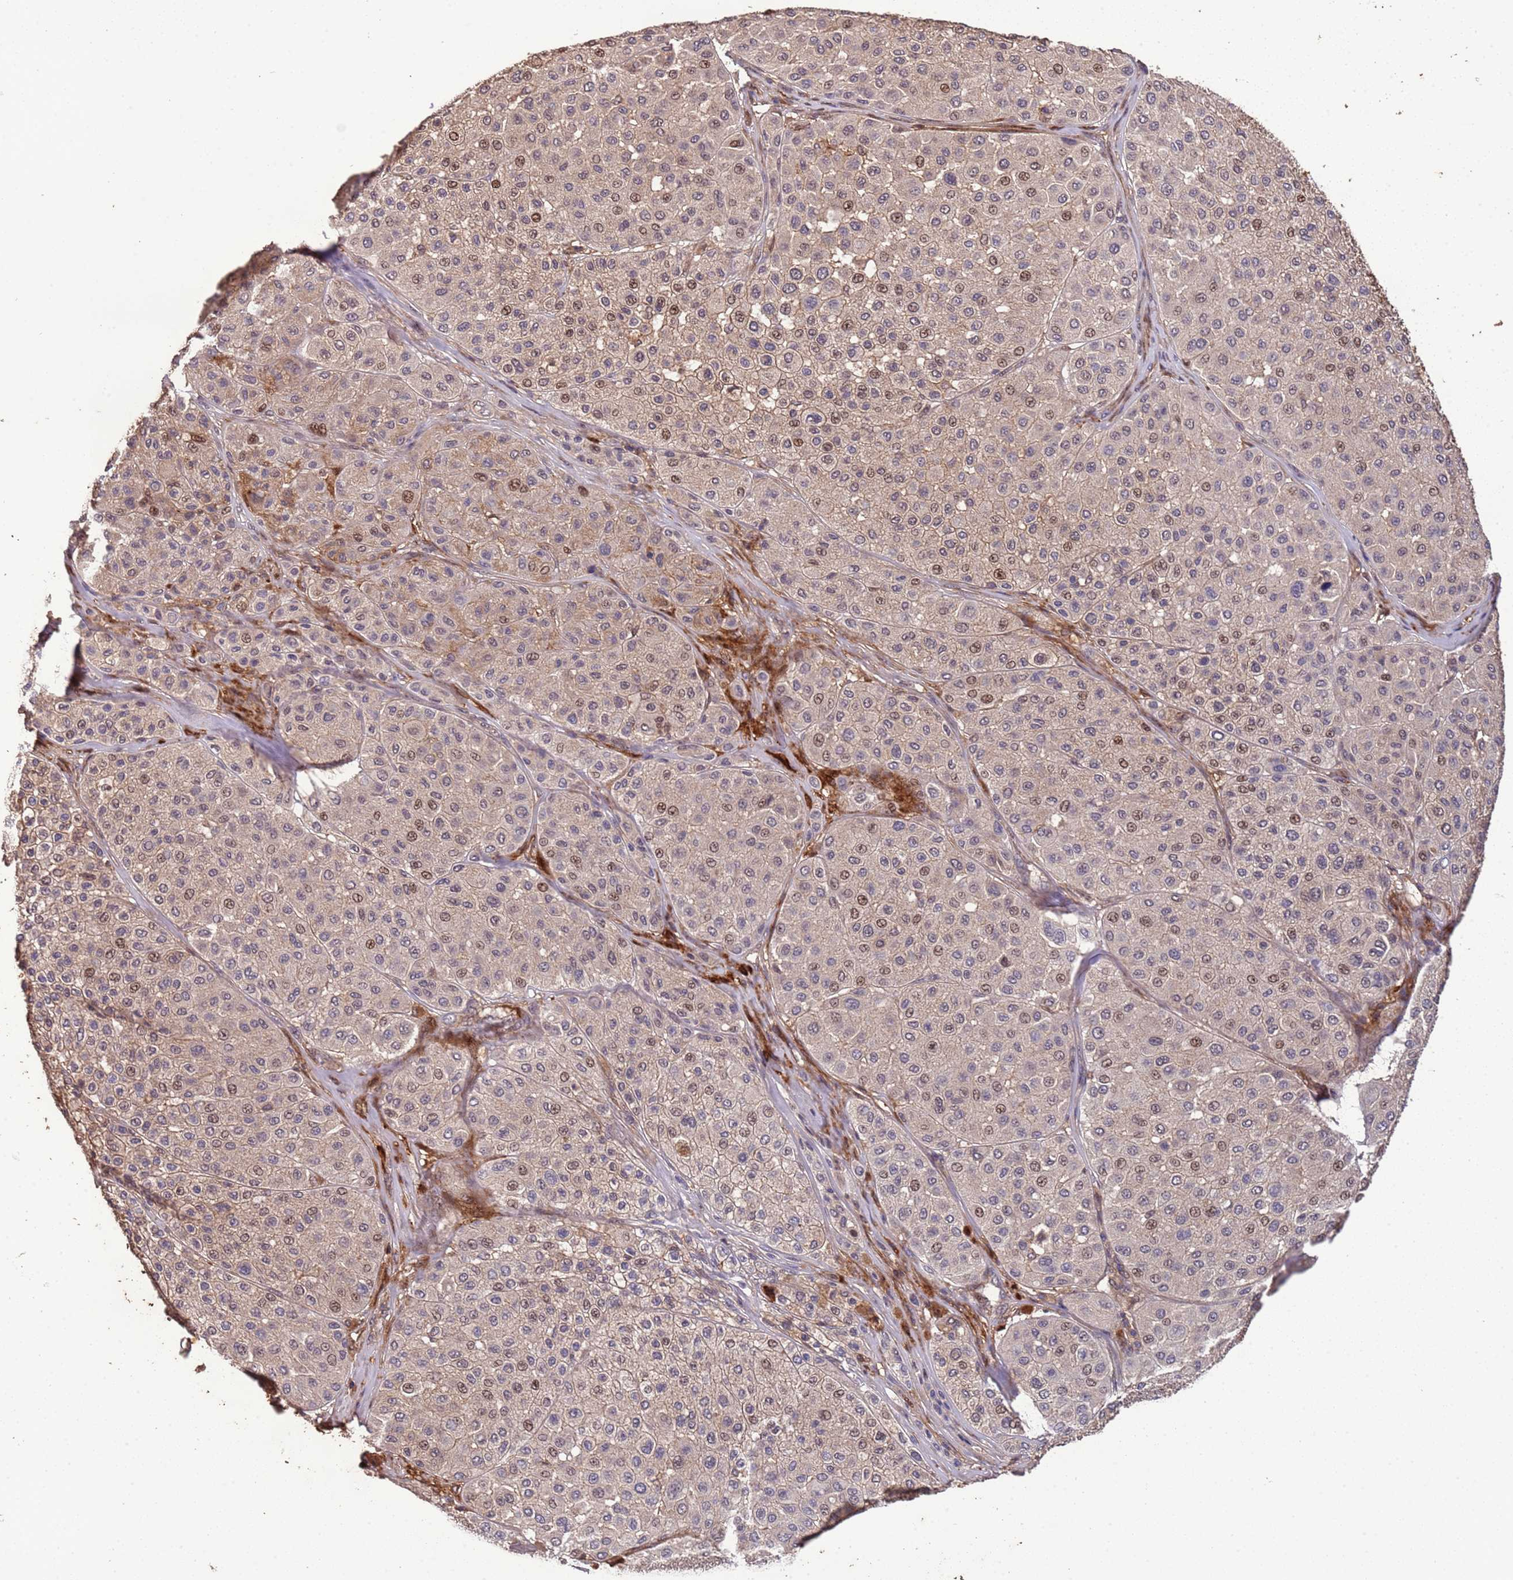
{"staining": {"intensity": "moderate", "quantity": "25%-75%", "location": "nuclear"}, "tissue": "melanoma", "cell_type": "Tumor cells", "image_type": "cancer", "snomed": [{"axis": "morphology", "description": "Malignant melanoma, Metastatic site"}, {"axis": "topography", "description": "Smooth muscle"}], "caption": "Tumor cells reveal medium levels of moderate nuclear positivity in approximately 25%-75% of cells in human malignant melanoma (metastatic site). (DAB (3,3'-diaminobenzidine) = brown stain, brightfield microscopy at high magnification).", "gene": "CCDC184", "patient": {"sex": "male", "age": 41}}